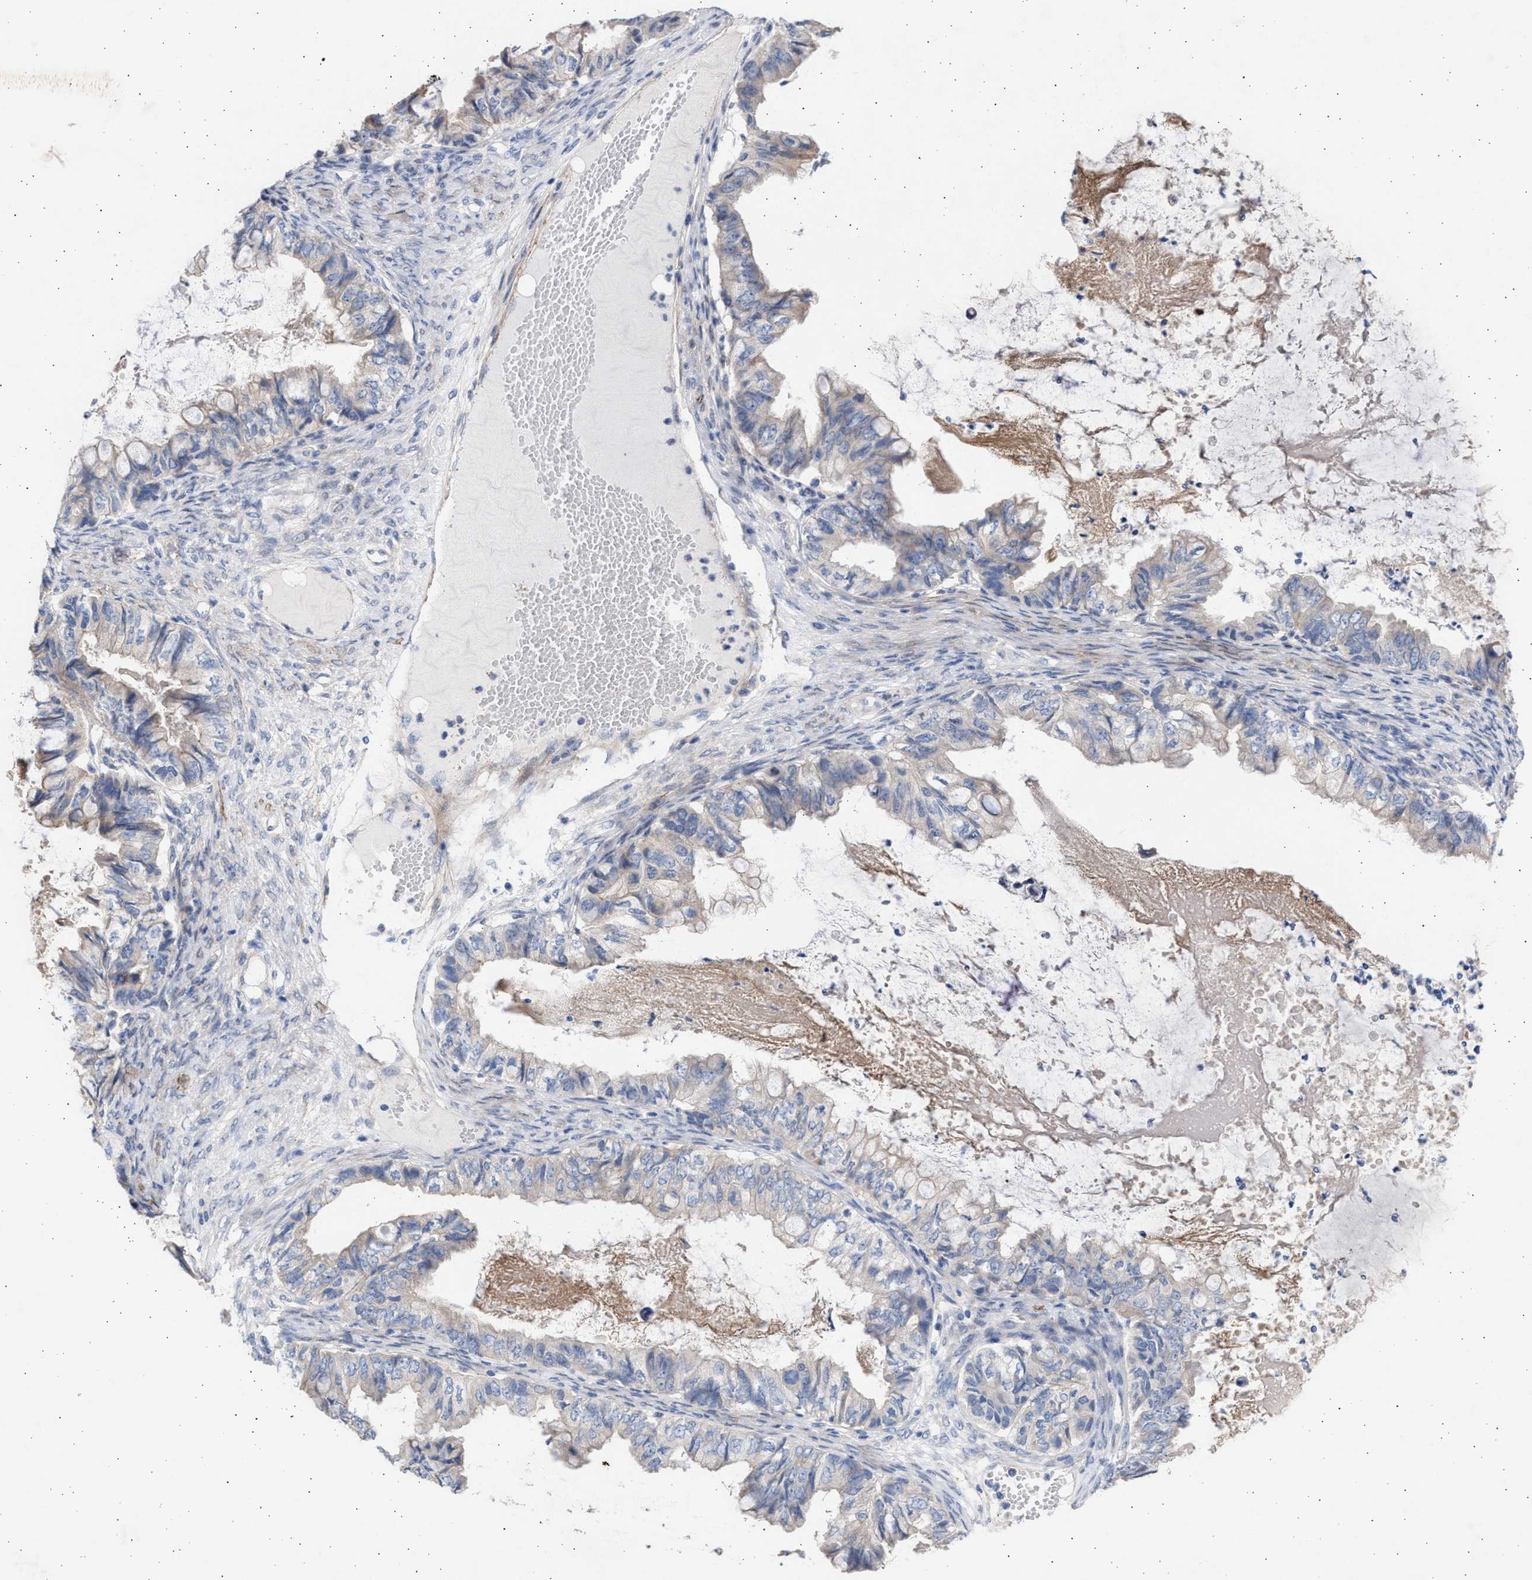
{"staining": {"intensity": "weak", "quantity": "<25%", "location": "cytoplasmic/membranous"}, "tissue": "ovarian cancer", "cell_type": "Tumor cells", "image_type": "cancer", "snomed": [{"axis": "morphology", "description": "Cystadenocarcinoma, mucinous, NOS"}, {"axis": "topography", "description": "Ovary"}], "caption": "Human ovarian mucinous cystadenocarcinoma stained for a protein using immunohistochemistry (IHC) exhibits no staining in tumor cells.", "gene": "NBR1", "patient": {"sex": "female", "age": 80}}